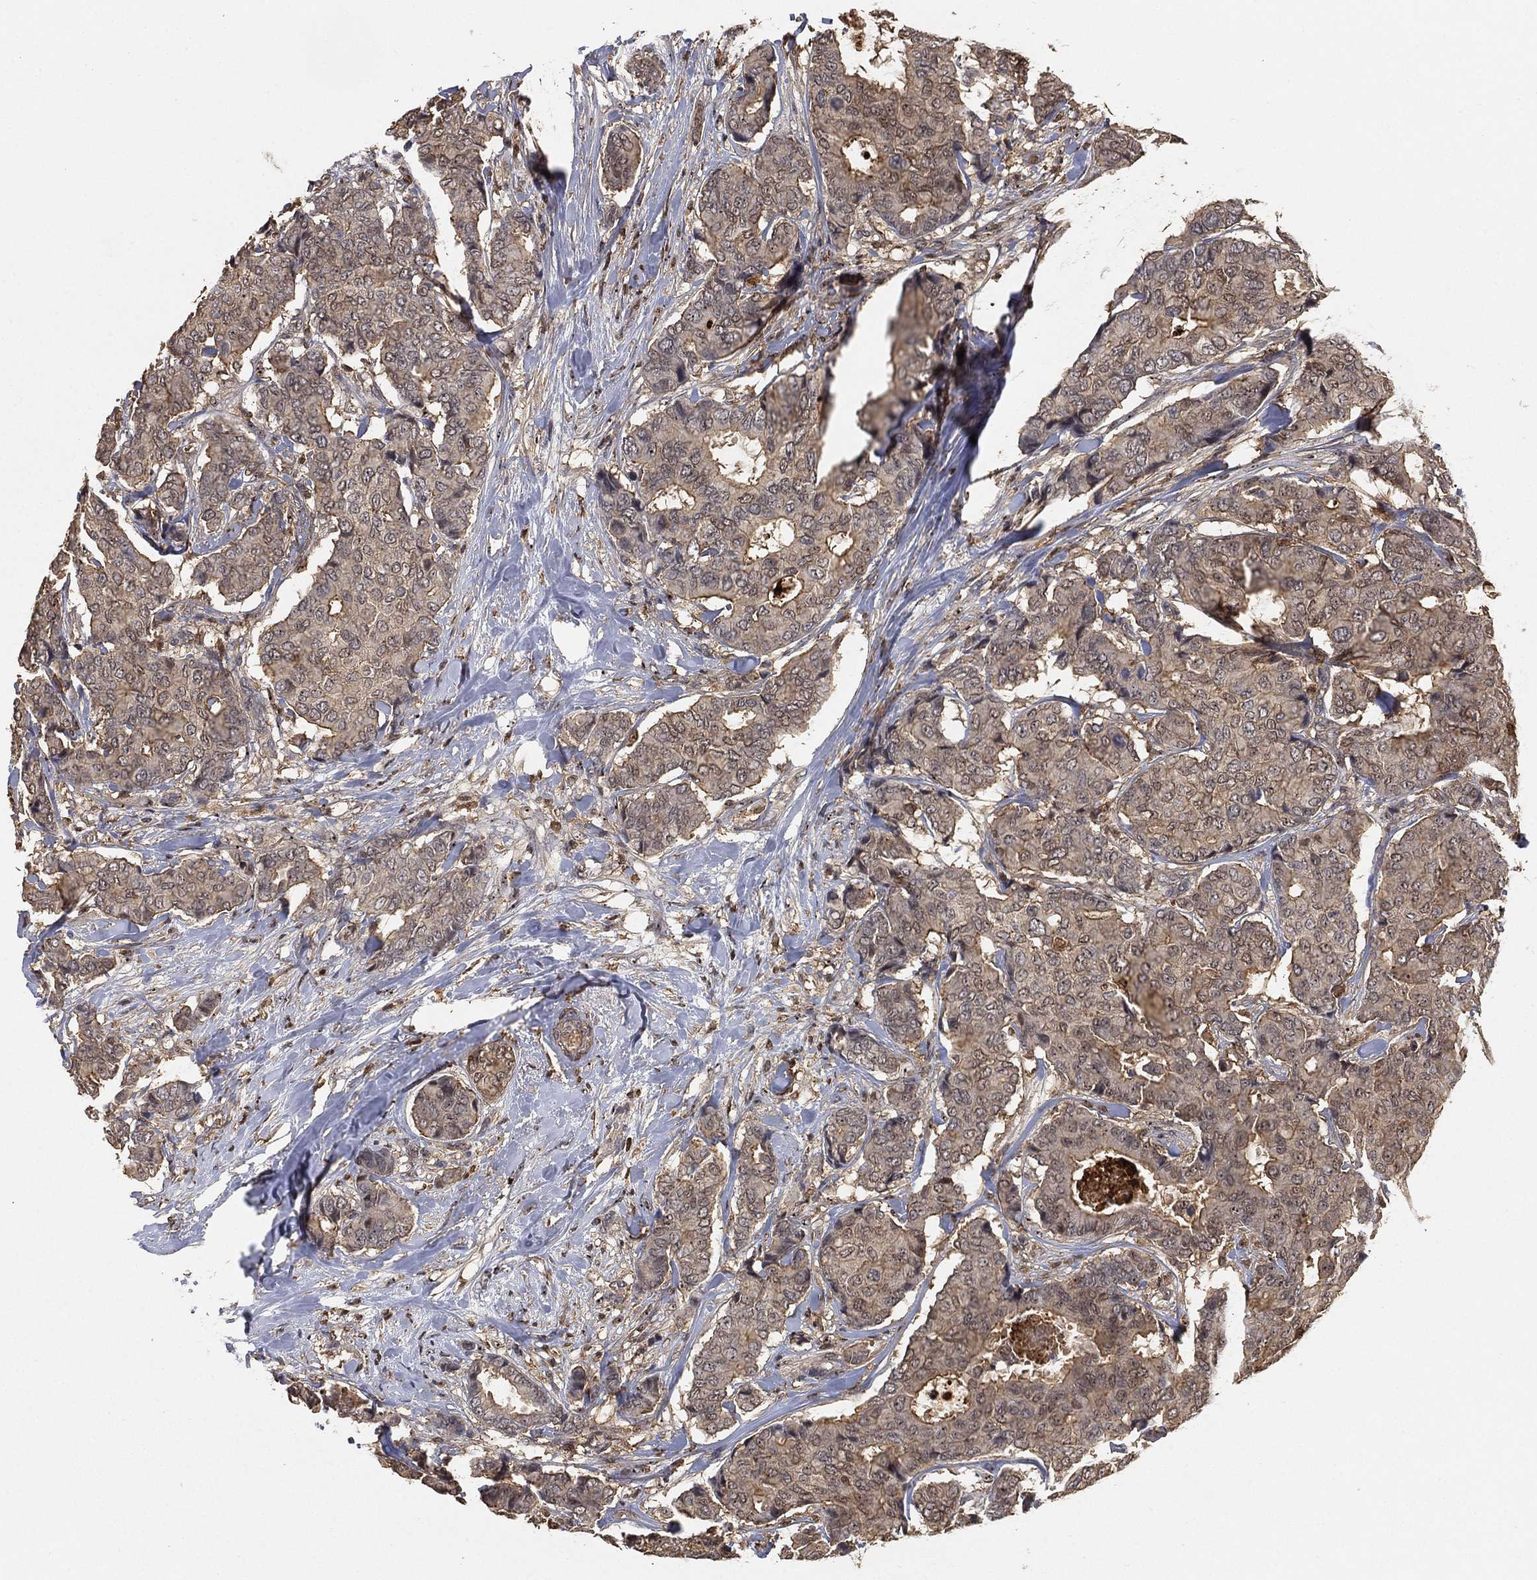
{"staining": {"intensity": "weak", "quantity": ">75%", "location": "cytoplasmic/membranous"}, "tissue": "breast cancer", "cell_type": "Tumor cells", "image_type": "cancer", "snomed": [{"axis": "morphology", "description": "Duct carcinoma"}, {"axis": "topography", "description": "Breast"}], "caption": "Immunohistochemistry micrograph of neoplastic tissue: human breast cancer stained using immunohistochemistry reveals low levels of weak protein expression localized specifically in the cytoplasmic/membranous of tumor cells, appearing as a cytoplasmic/membranous brown color.", "gene": "CRYL1", "patient": {"sex": "female", "age": 75}}